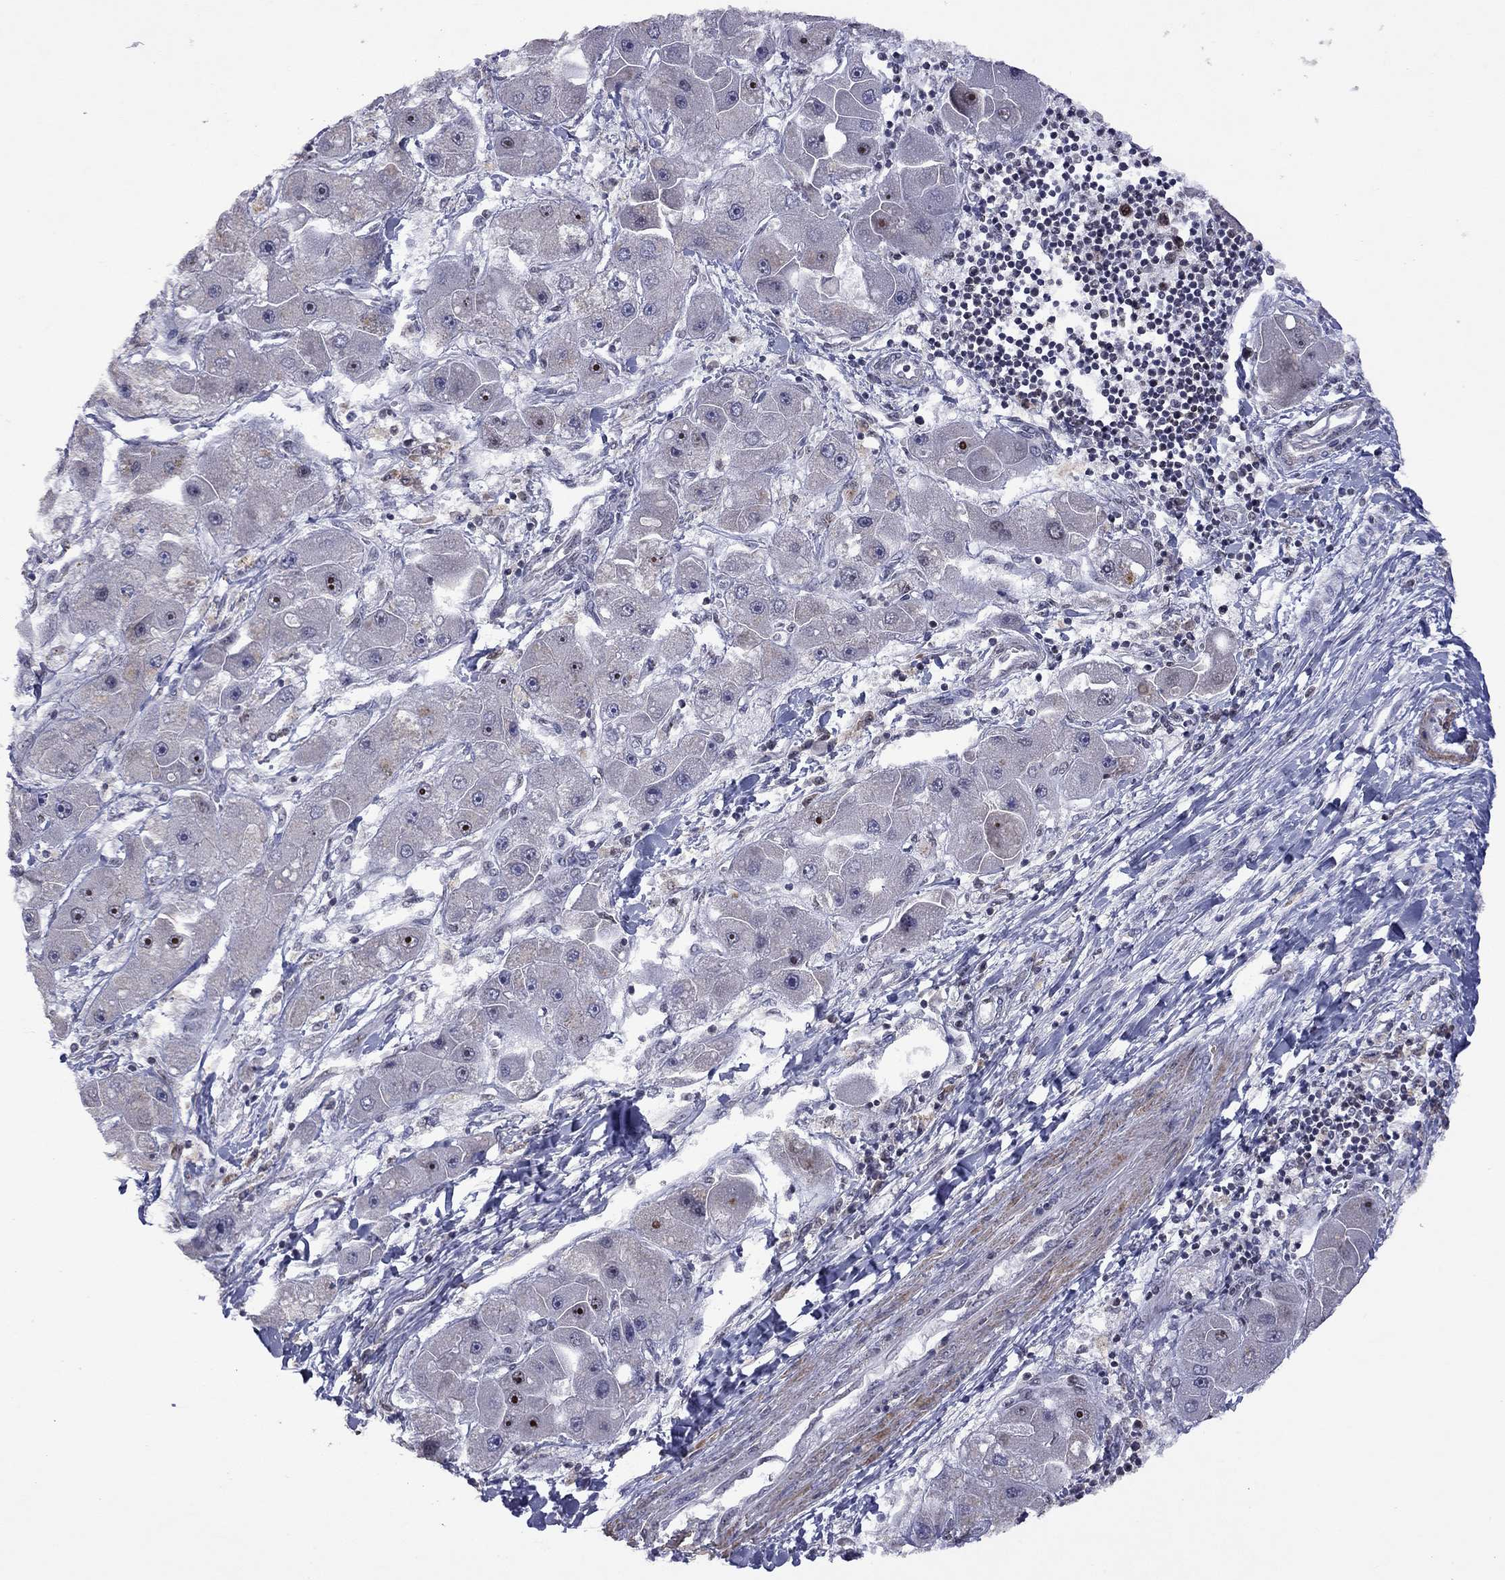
{"staining": {"intensity": "strong", "quantity": "<25%", "location": "nuclear"}, "tissue": "liver cancer", "cell_type": "Tumor cells", "image_type": "cancer", "snomed": [{"axis": "morphology", "description": "Carcinoma, Hepatocellular, NOS"}, {"axis": "topography", "description": "Liver"}], "caption": "A brown stain highlights strong nuclear expression of a protein in human liver cancer tumor cells.", "gene": "SPOUT1", "patient": {"sex": "male", "age": 24}}